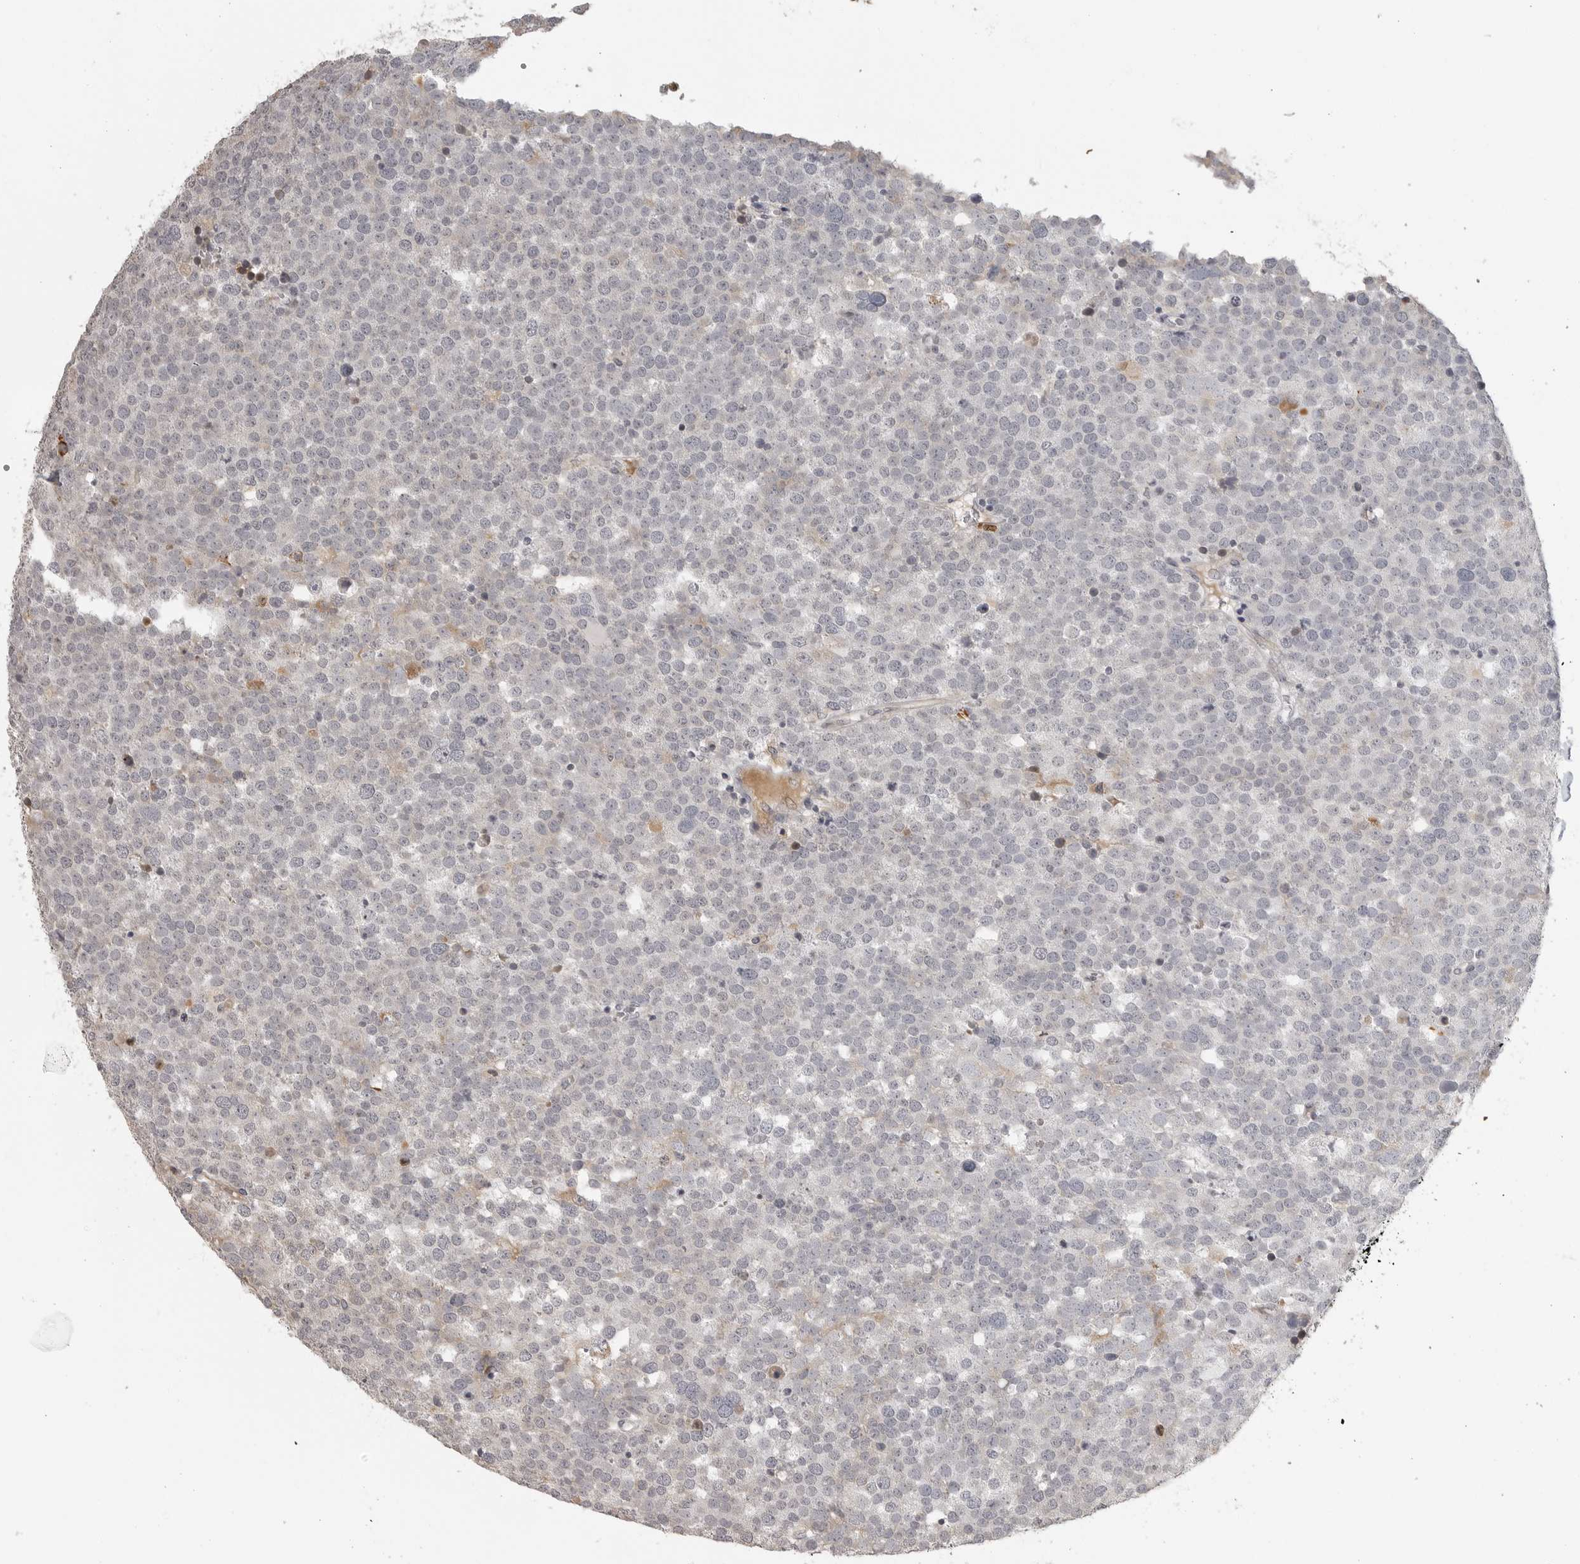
{"staining": {"intensity": "negative", "quantity": "none", "location": "none"}, "tissue": "testis cancer", "cell_type": "Tumor cells", "image_type": "cancer", "snomed": [{"axis": "morphology", "description": "Seminoma, NOS"}, {"axis": "topography", "description": "Testis"}], "caption": "Image shows no significant protein staining in tumor cells of seminoma (testis).", "gene": "IDO1", "patient": {"sex": "male", "age": 71}}